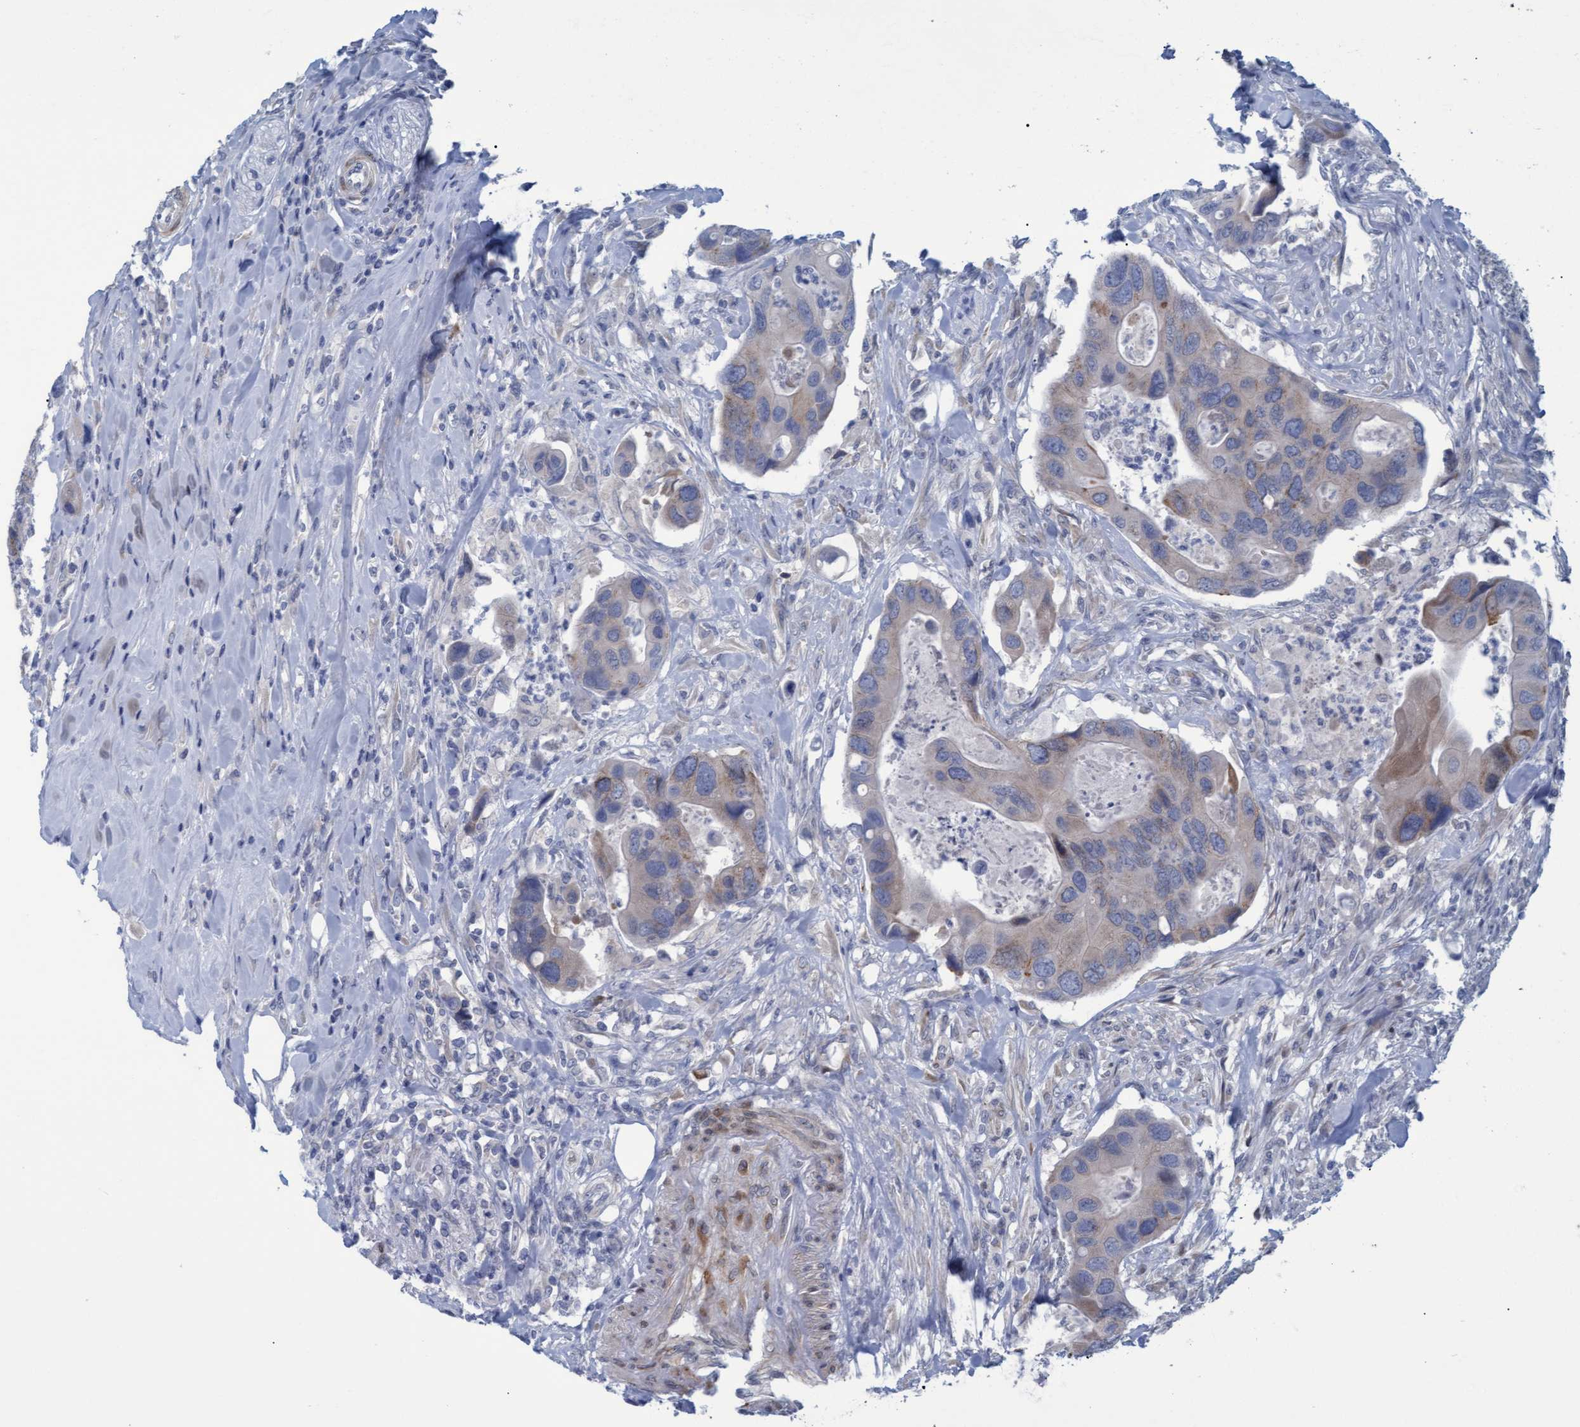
{"staining": {"intensity": "moderate", "quantity": "25%-75%", "location": "cytoplasmic/membranous"}, "tissue": "colorectal cancer", "cell_type": "Tumor cells", "image_type": "cancer", "snomed": [{"axis": "morphology", "description": "Adenocarcinoma, NOS"}, {"axis": "topography", "description": "Rectum"}], "caption": "IHC (DAB (3,3'-diaminobenzidine)) staining of colorectal adenocarcinoma reveals moderate cytoplasmic/membranous protein positivity in approximately 25%-75% of tumor cells. (DAB = brown stain, brightfield microscopy at high magnification).", "gene": "SSTR3", "patient": {"sex": "female", "age": 57}}